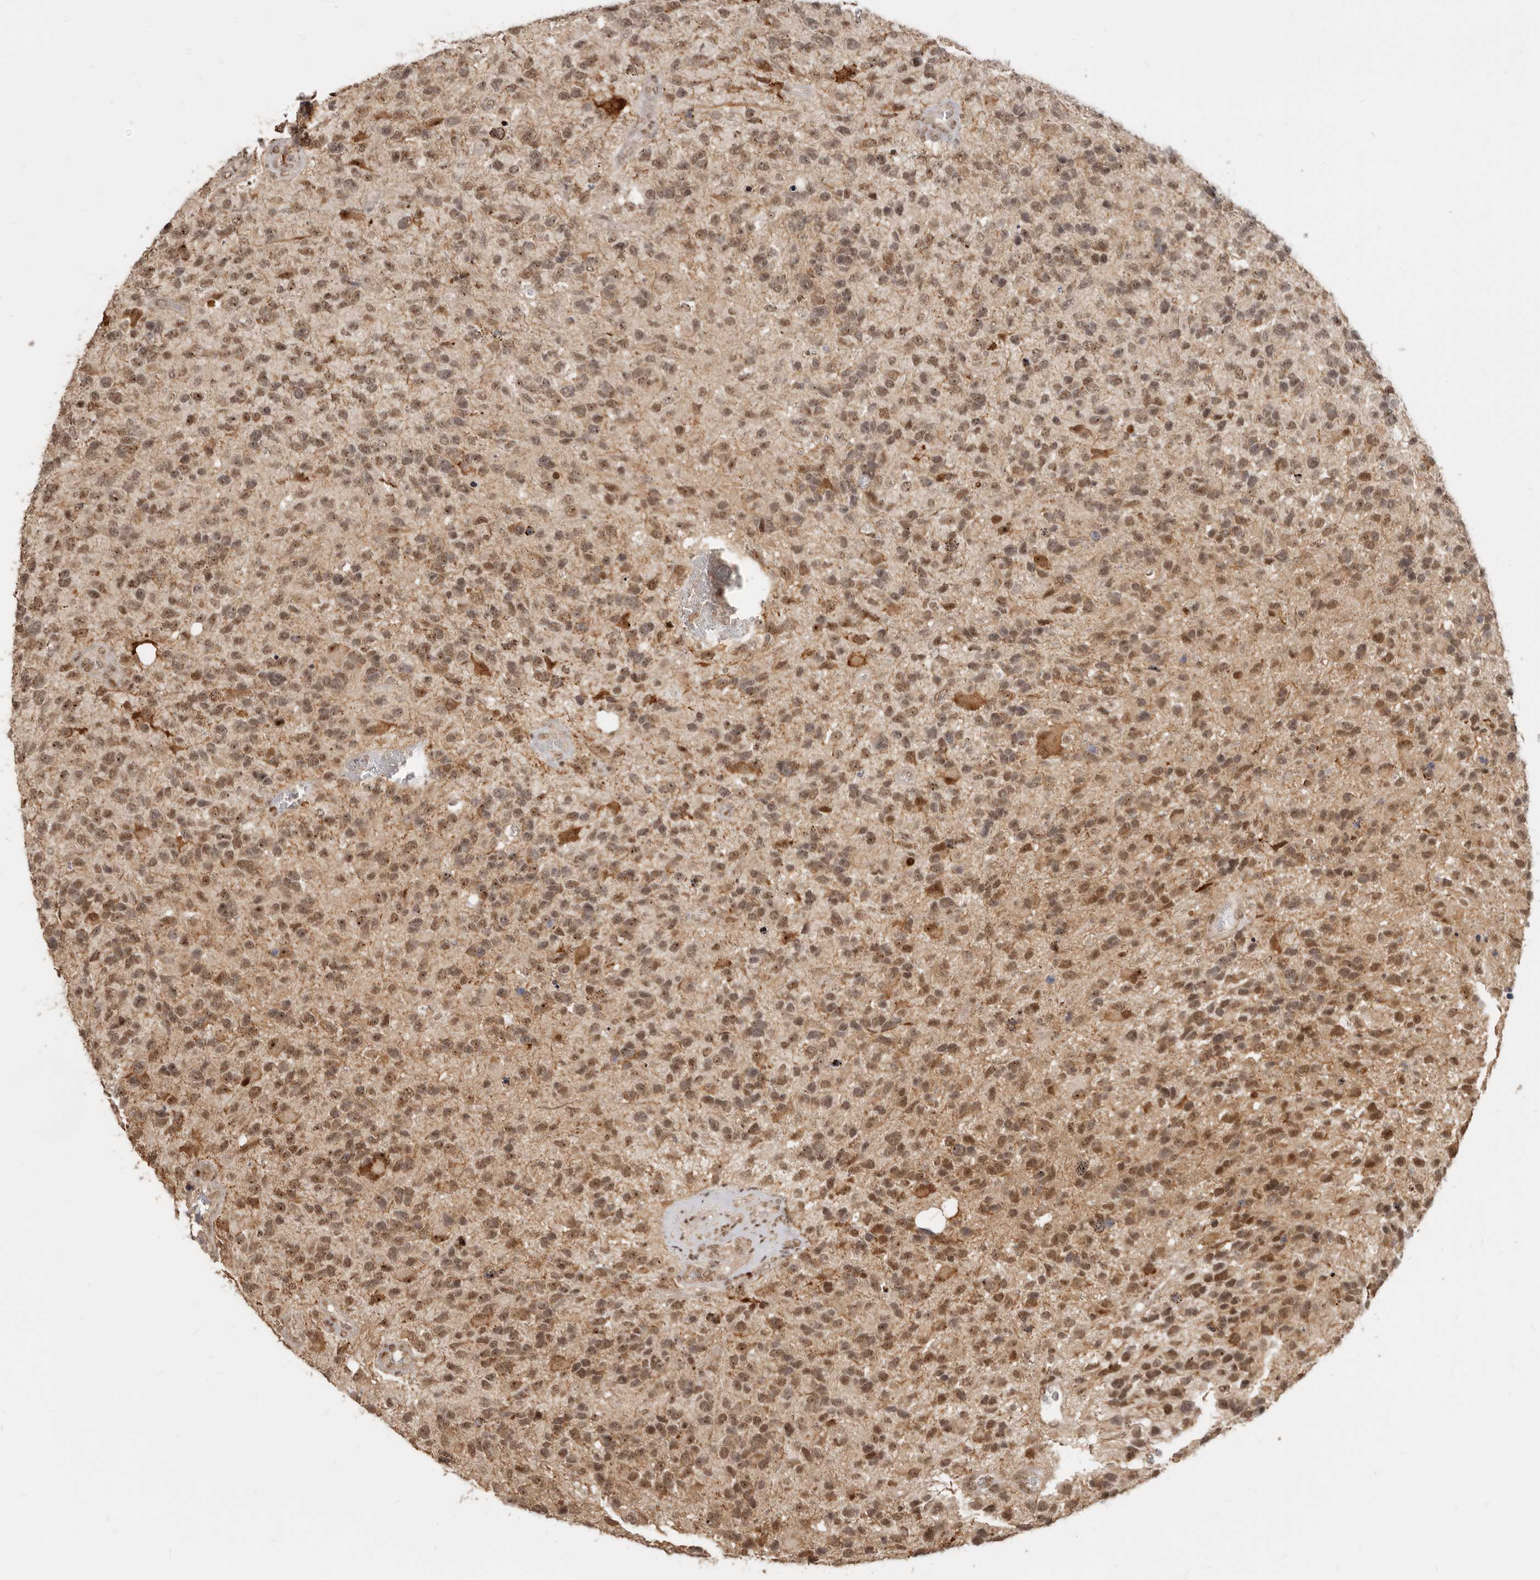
{"staining": {"intensity": "moderate", "quantity": ">75%", "location": "cytoplasmic/membranous,nuclear"}, "tissue": "glioma", "cell_type": "Tumor cells", "image_type": "cancer", "snomed": [{"axis": "morphology", "description": "Glioma, malignant, High grade"}, {"axis": "topography", "description": "Brain"}], "caption": "IHC of human high-grade glioma (malignant) exhibits medium levels of moderate cytoplasmic/membranous and nuclear staining in about >75% of tumor cells.", "gene": "GPBP1L1", "patient": {"sex": "female", "age": 58}}